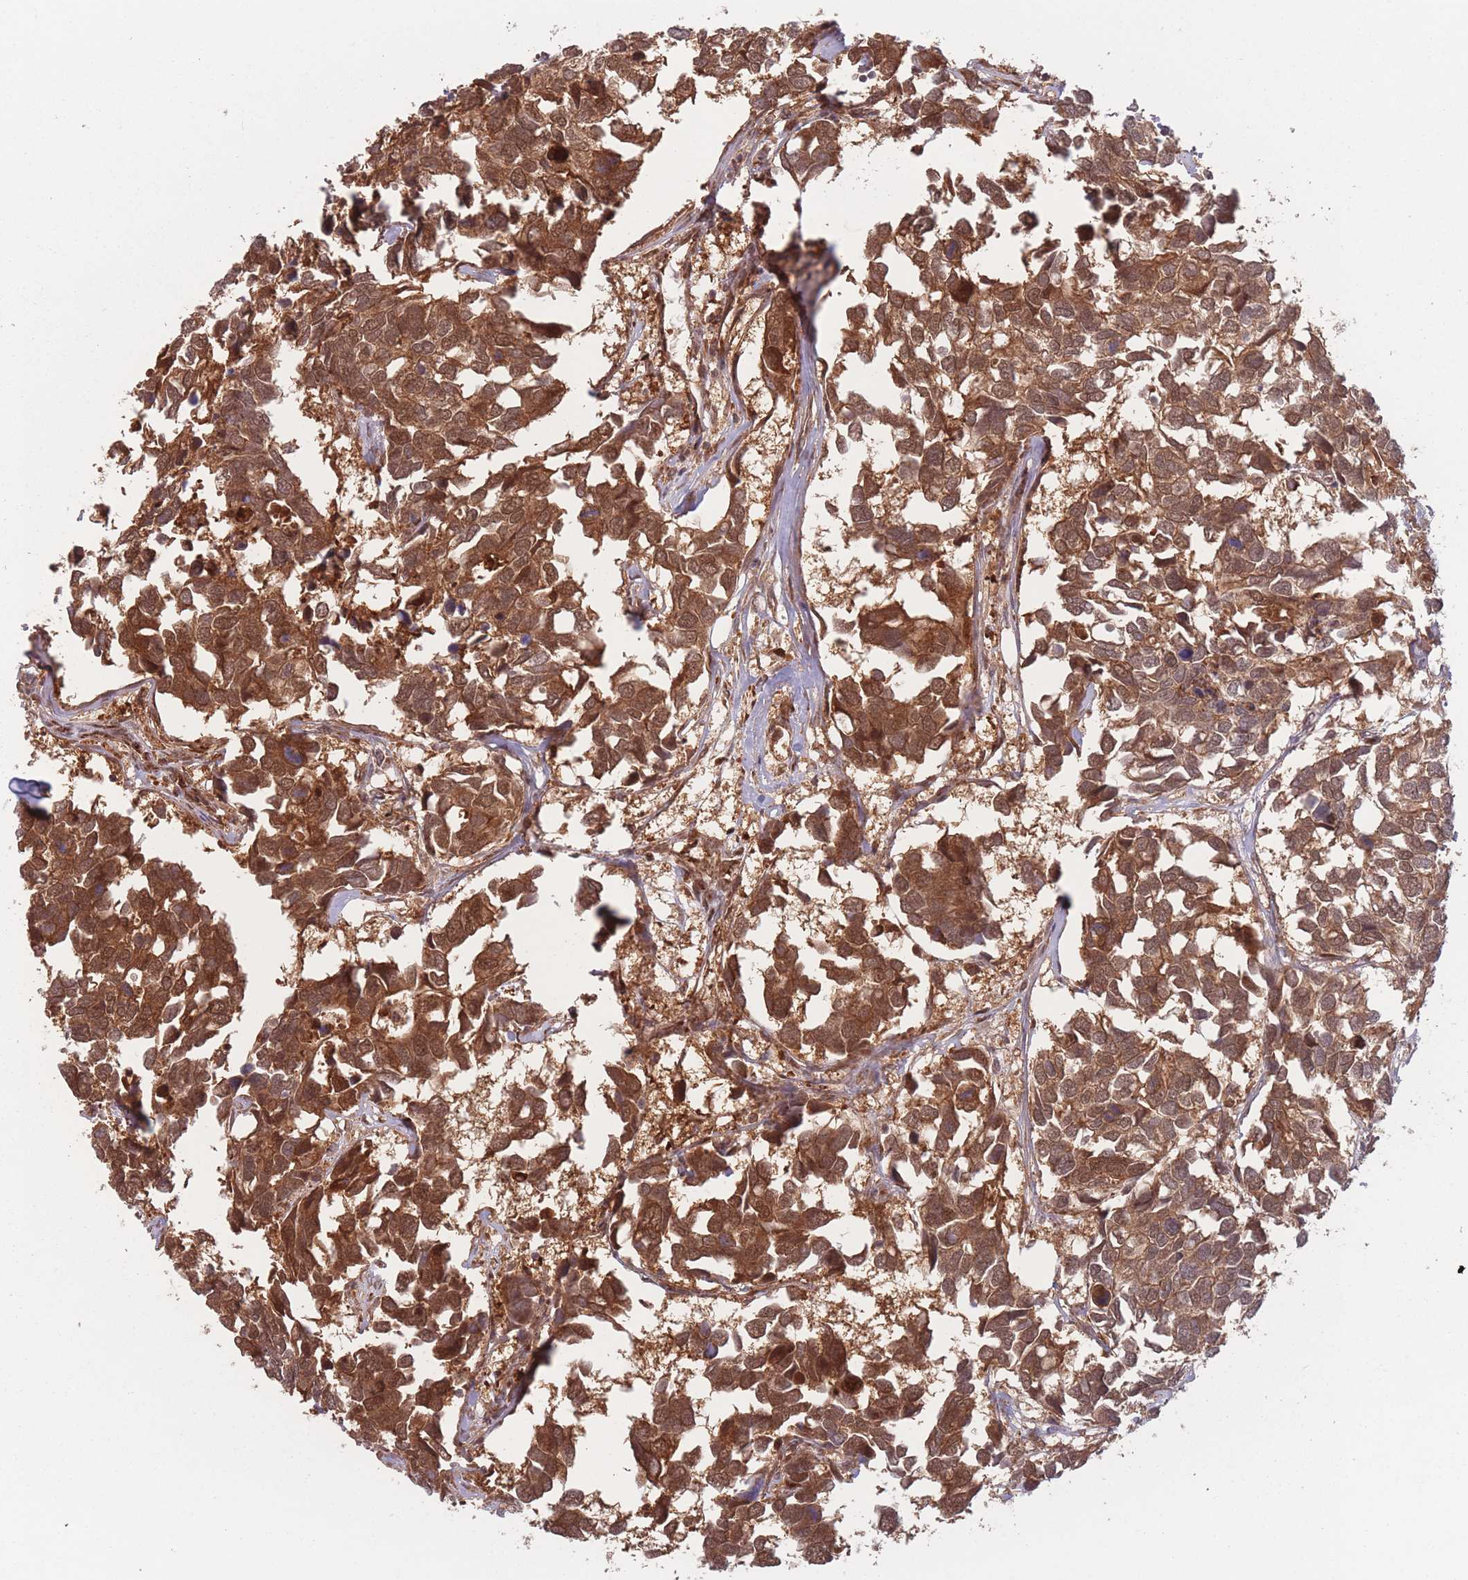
{"staining": {"intensity": "strong", "quantity": ">75%", "location": "cytoplasmic/membranous"}, "tissue": "breast cancer", "cell_type": "Tumor cells", "image_type": "cancer", "snomed": [{"axis": "morphology", "description": "Duct carcinoma"}, {"axis": "topography", "description": "Breast"}], "caption": "There is high levels of strong cytoplasmic/membranous expression in tumor cells of breast infiltrating ductal carcinoma, as demonstrated by immunohistochemical staining (brown color).", "gene": "PODXL2", "patient": {"sex": "female", "age": 83}}